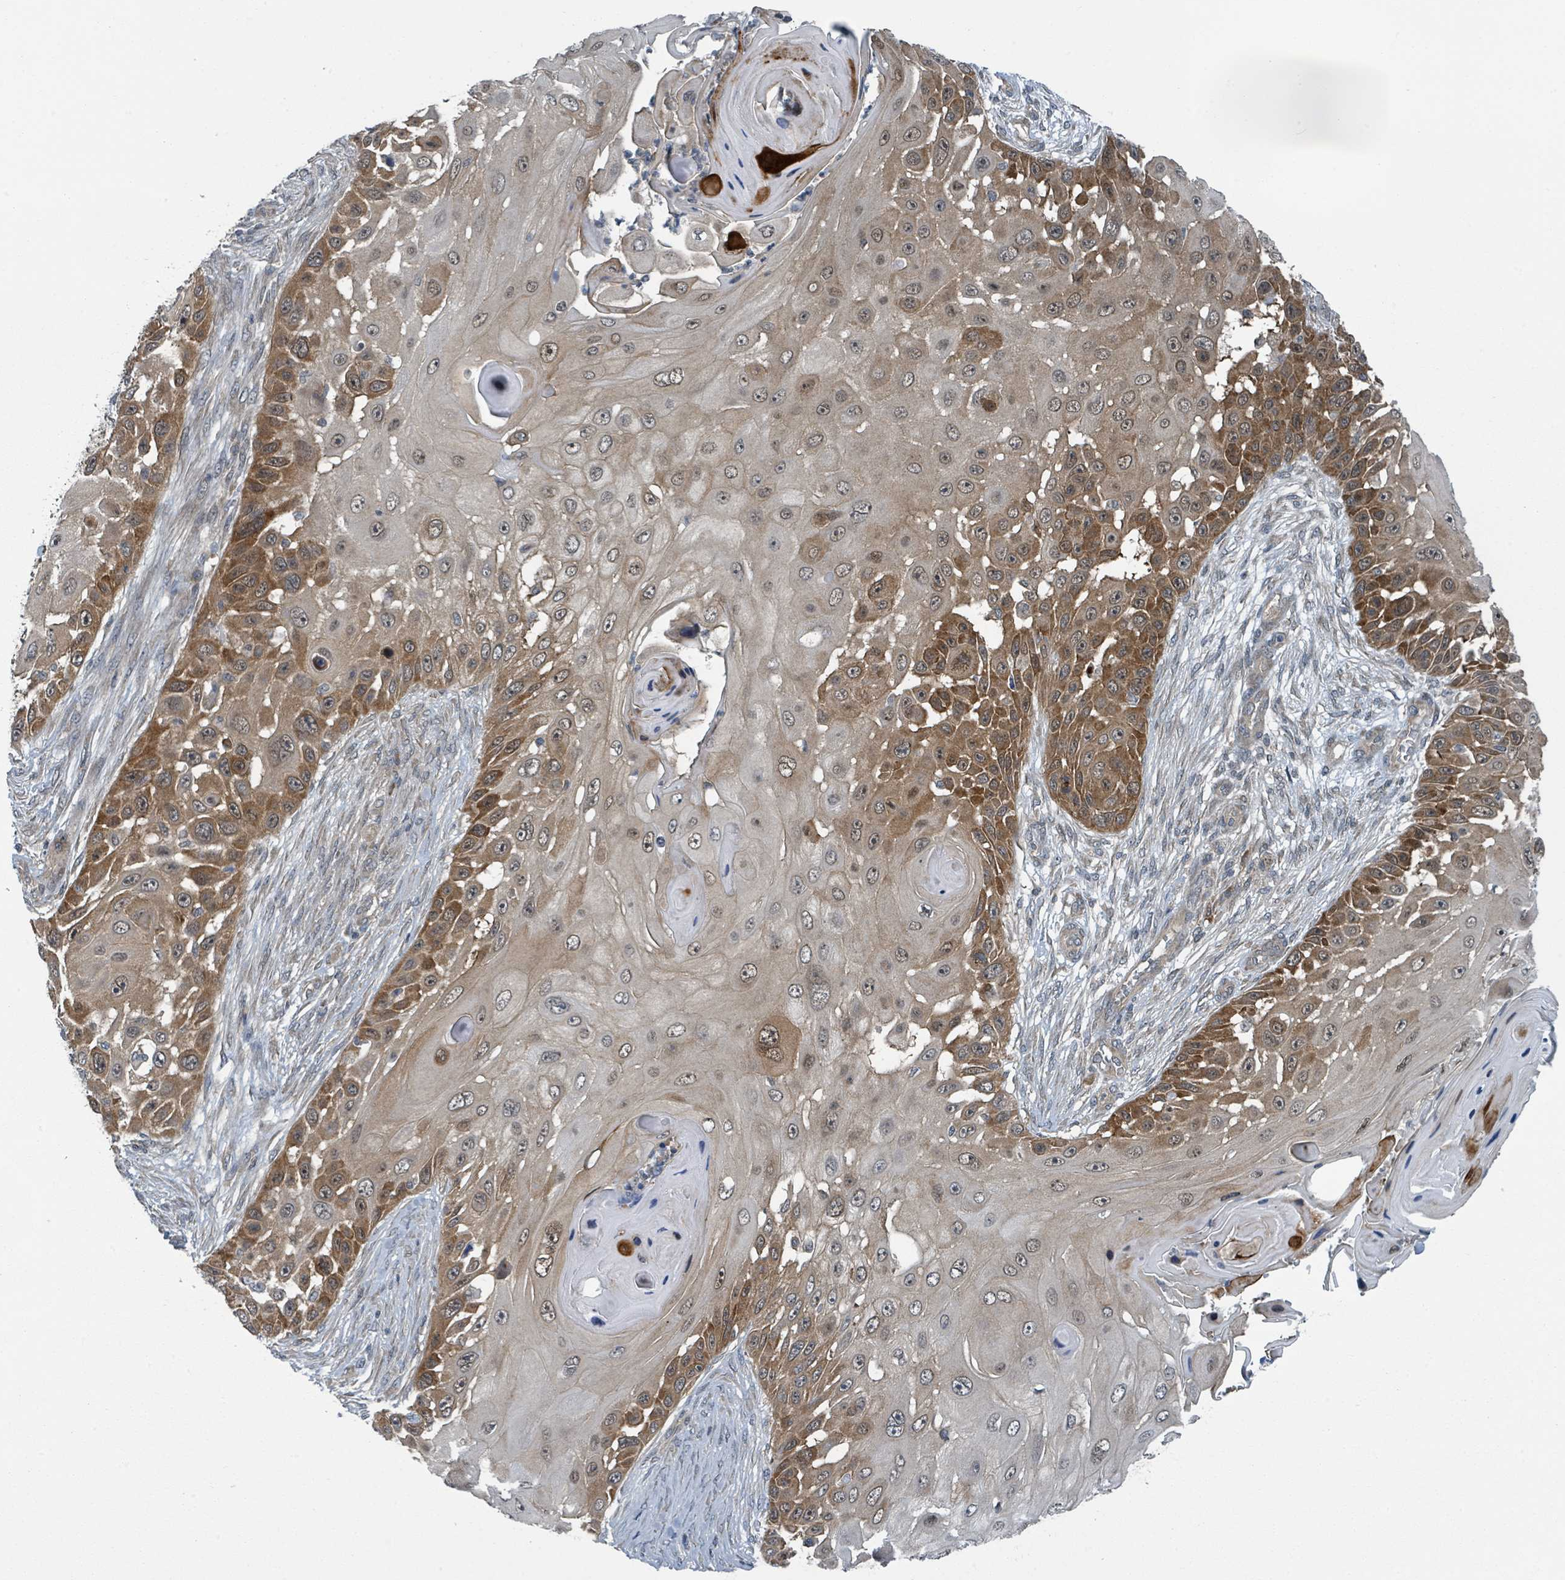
{"staining": {"intensity": "moderate", "quantity": ">75%", "location": "cytoplasmic/membranous,nuclear"}, "tissue": "skin cancer", "cell_type": "Tumor cells", "image_type": "cancer", "snomed": [{"axis": "morphology", "description": "Squamous cell carcinoma, NOS"}, {"axis": "topography", "description": "Skin"}], "caption": "Immunohistochemical staining of skin cancer shows moderate cytoplasmic/membranous and nuclear protein staining in about >75% of tumor cells.", "gene": "GOLGA7", "patient": {"sex": "female", "age": 44}}